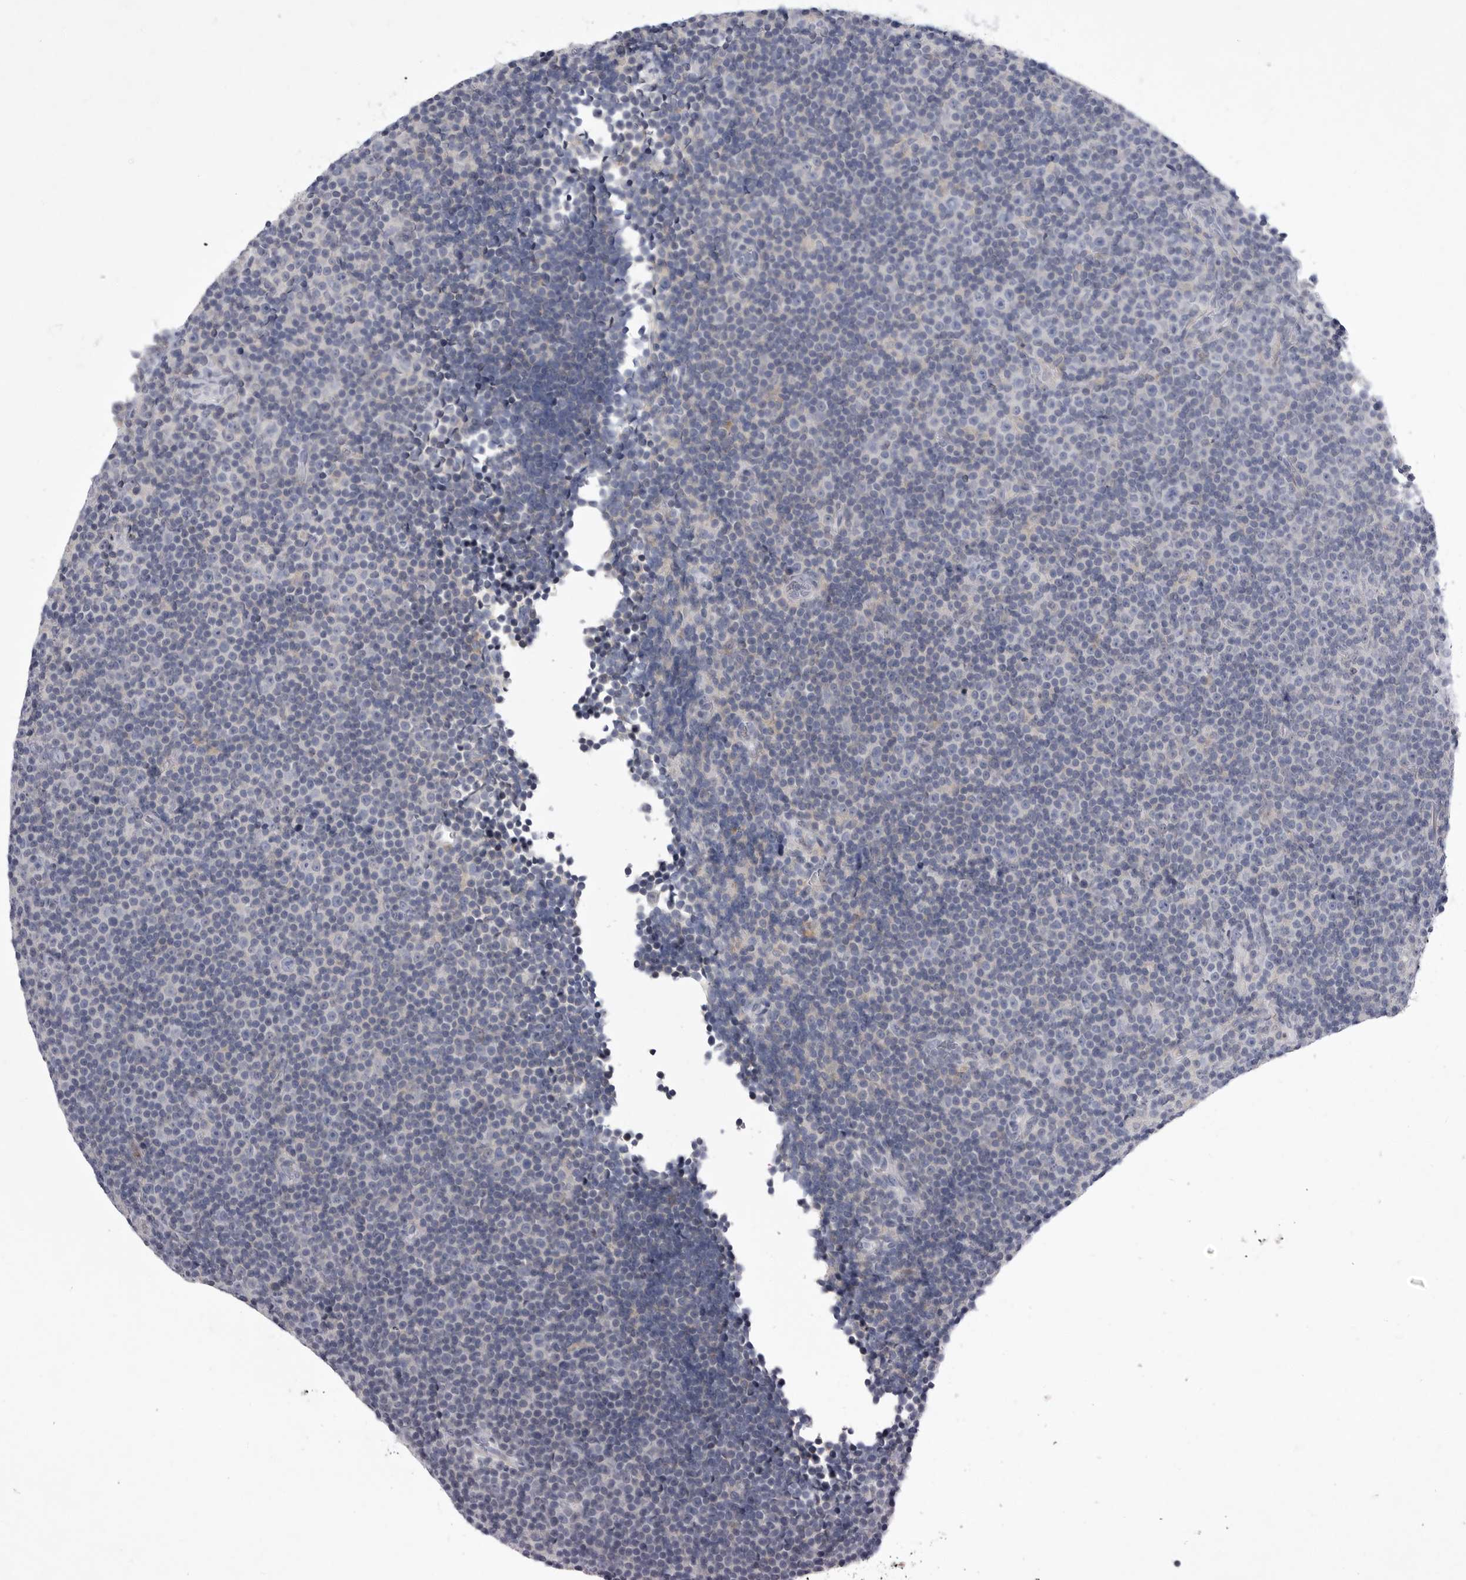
{"staining": {"intensity": "negative", "quantity": "none", "location": "none"}, "tissue": "lymphoma", "cell_type": "Tumor cells", "image_type": "cancer", "snomed": [{"axis": "morphology", "description": "Malignant lymphoma, non-Hodgkin's type, Low grade"}, {"axis": "topography", "description": "Lymph node"}], "caption": "The histopathology image exhibits no staining of tumor cells in lymphoma. (Brightfield microscopy of DAB immunohistochemistry (IHC) at high magnification).", "gene": "SIGLEC10", "patient": {"sex": "female", "age": 67}}